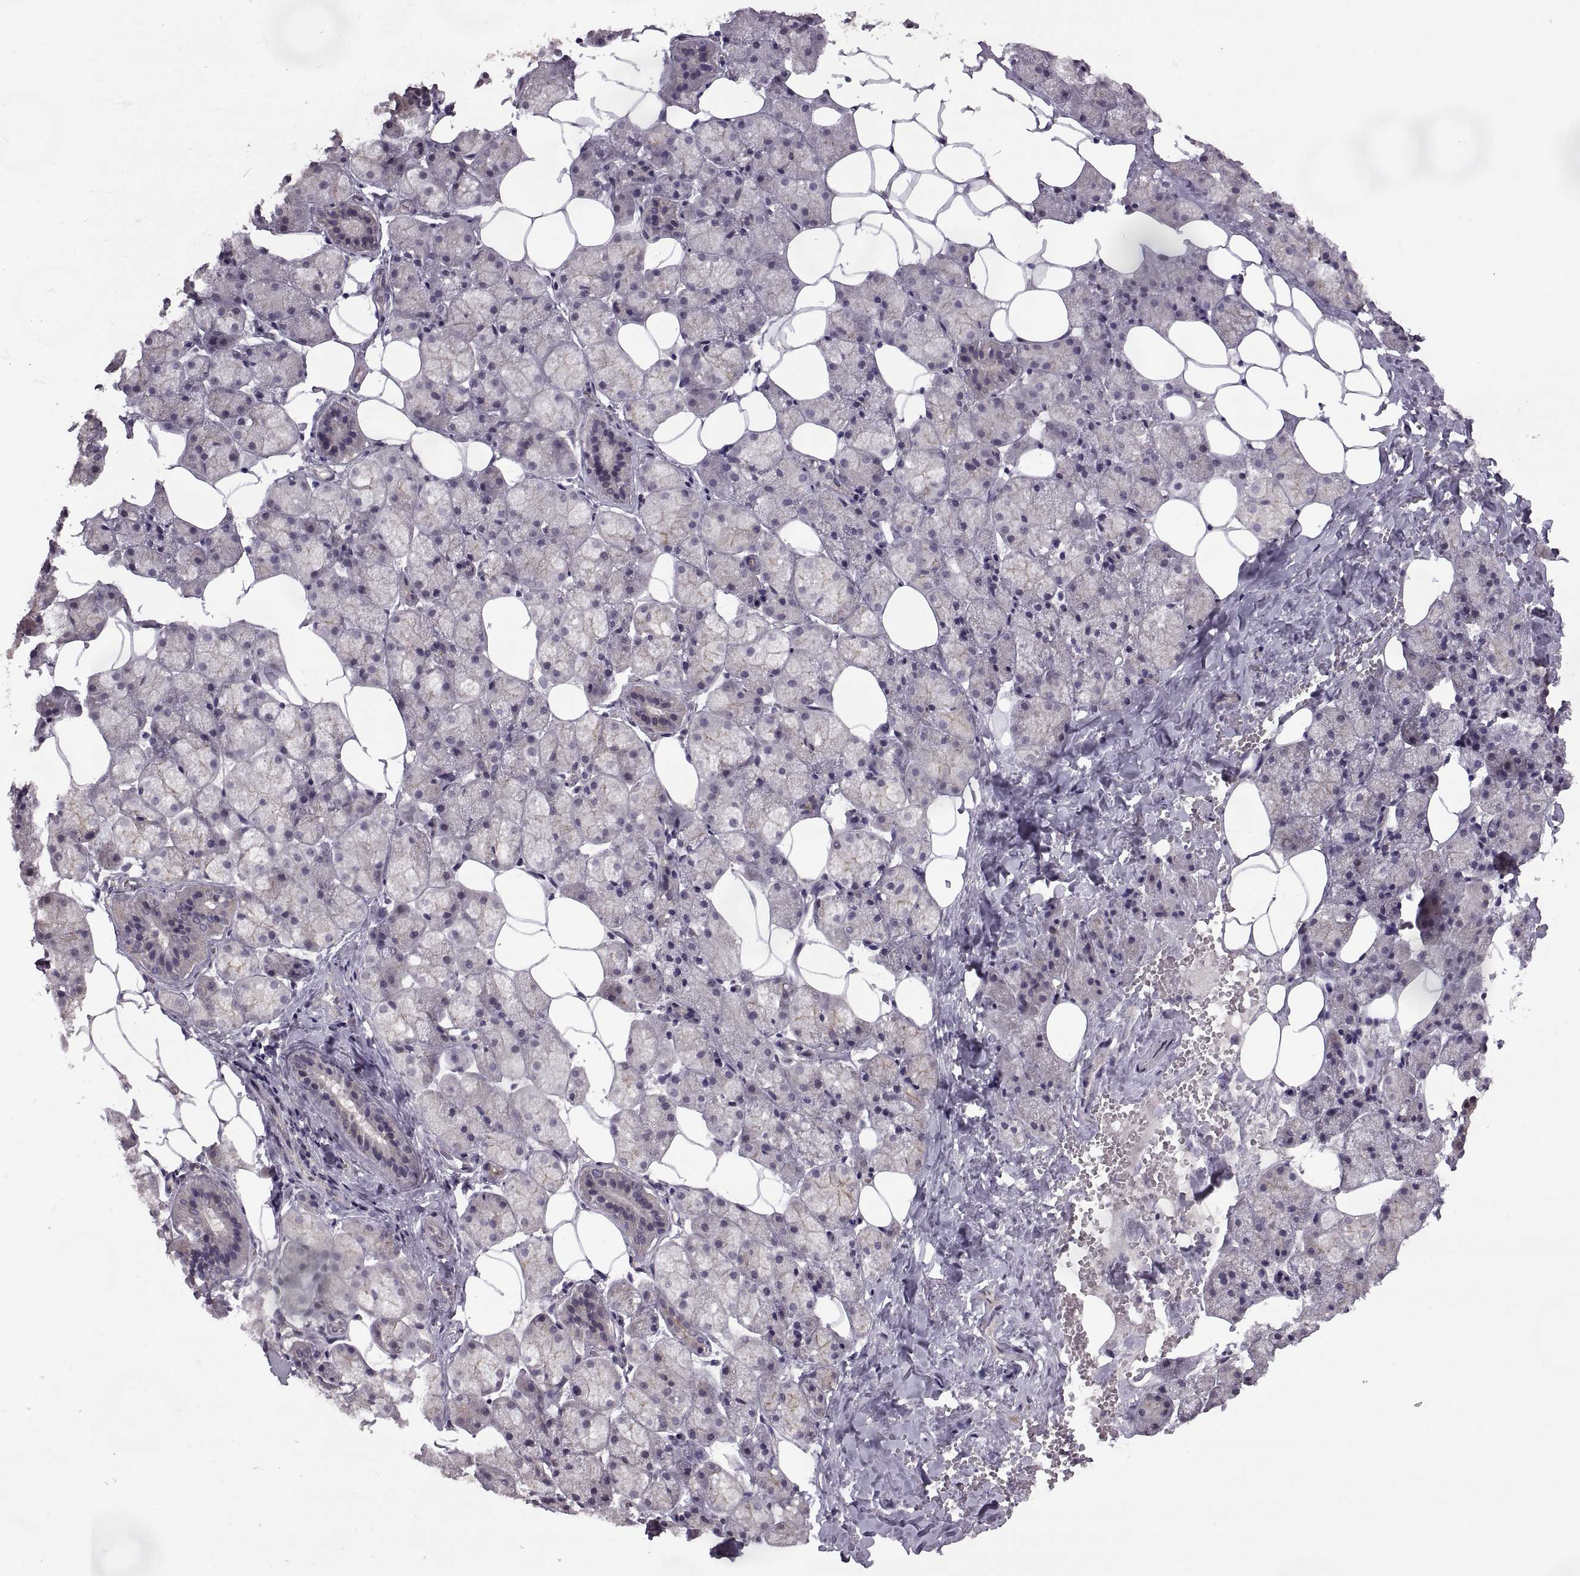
{"staining": {"intensity": "moderate", "quantity": "<25%", "location": "cytoplasmic/membranous"}, "tissue": "salivary gland", "cell_type": "Glandular cells", "image_type": "normal", "snomed": [{"axis": "morphology", "description": "Normal tissue, NOS"}, {"axis": "topography", "description": "Salivary gland"}], "caption": "Immunohistochemistry (IHC) (DAB (3,3'-diaminobenzidine)) staining of normal salivary gland demonstrates moderate cytoplasmic/membranous protein positivity in approximately <25% of glandular cells.", "gene": "PIERCE1", "patient": {"sex": "male", "age": 38}}